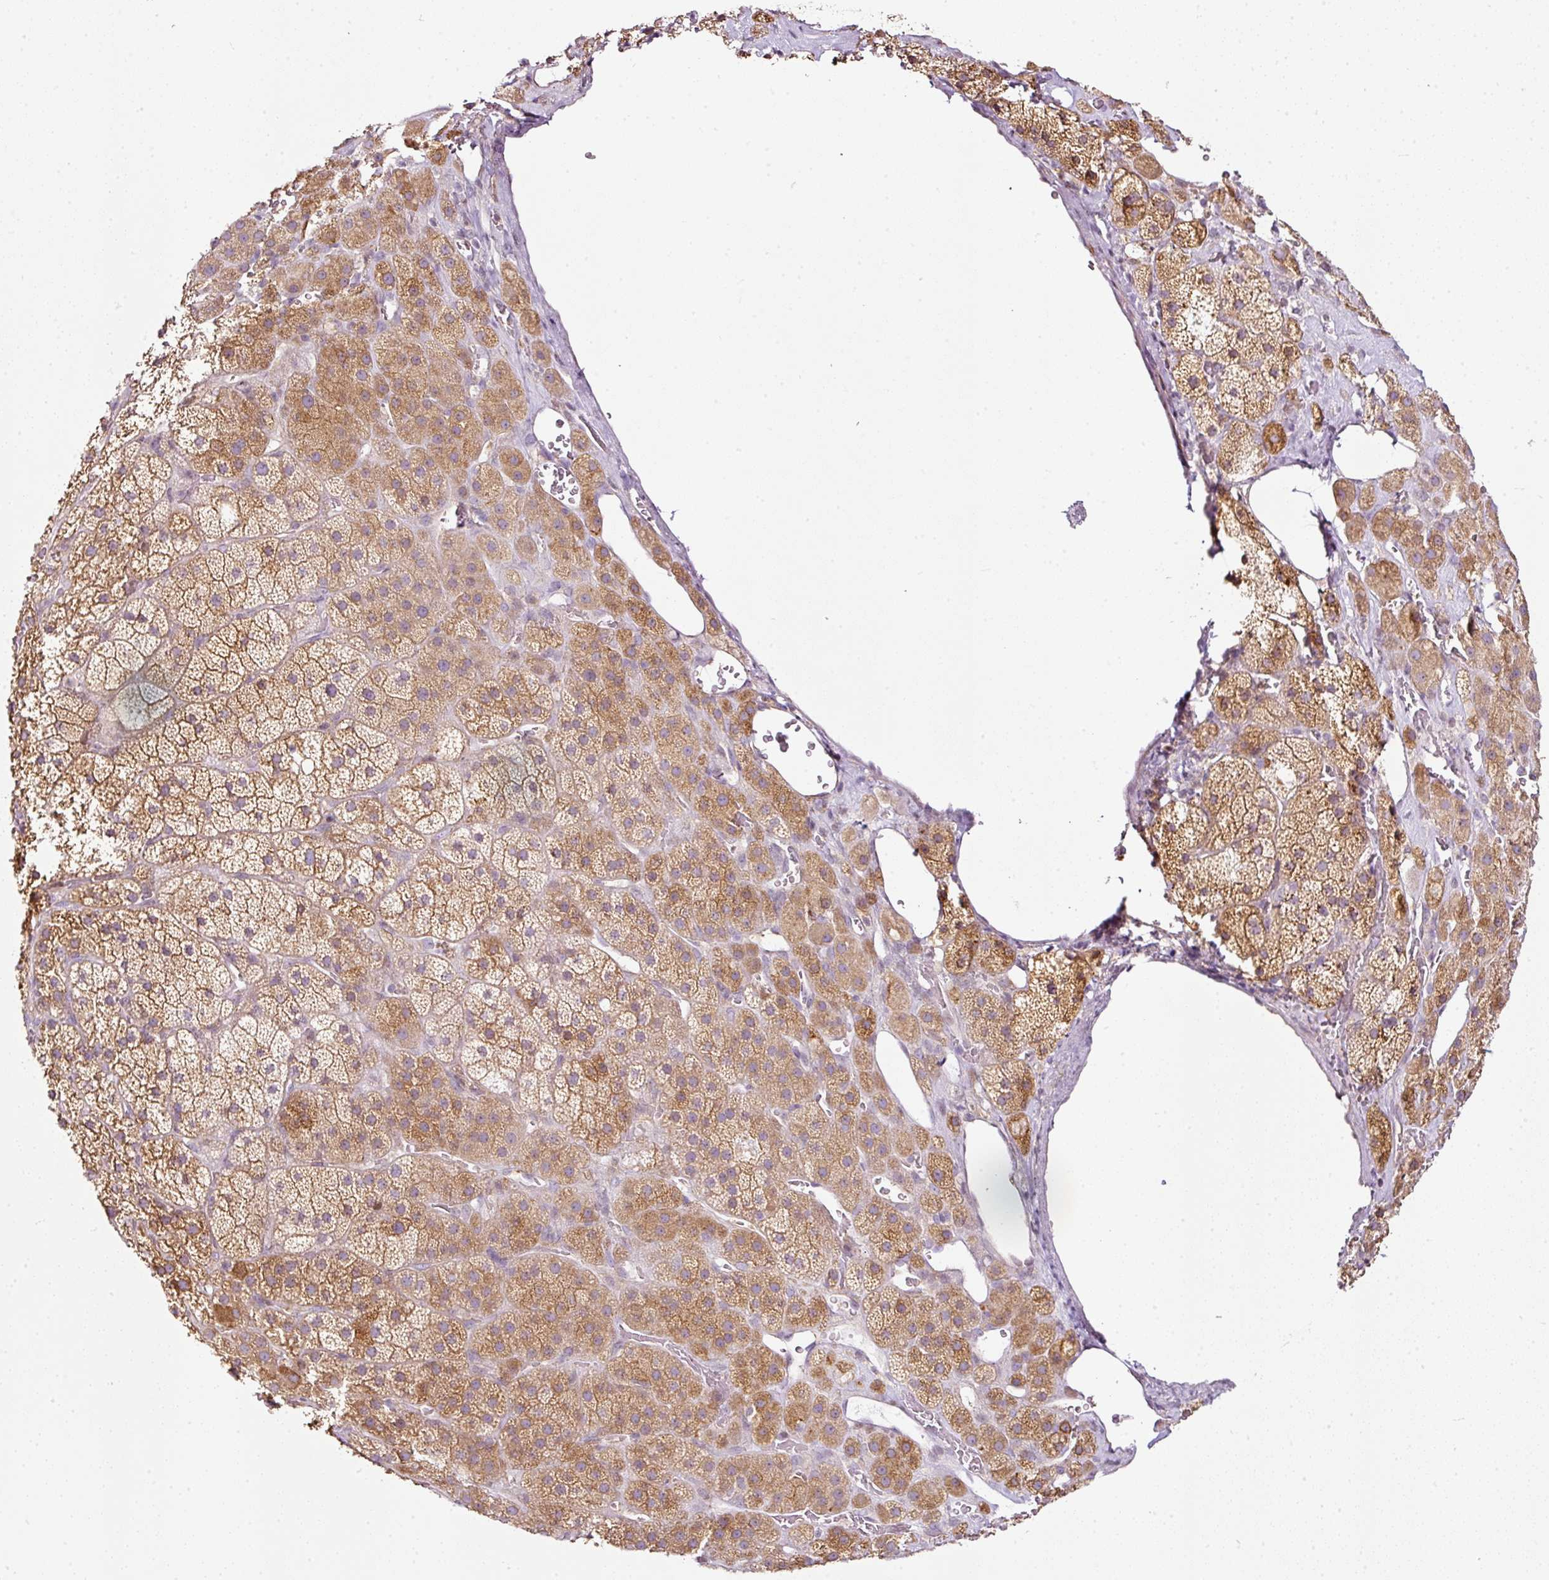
{"staining": {"intensity": "moderate", "quantity": ">75%", "location": "cytoplasmic/membranous"}, "tissue": "adrenal gland", "cell_type": "Glandular cells", "image_type": "normal", "snomed": [{"axis": "morphology", "description": "Normal tissue, NOS"}, {"axis": "topography", "description": "Adrenal gland"}], "caption": "Adrenal gland was stained to show a protein in brown. There is medium levels of moderate cytoplasmic/membranous staining in about >75% of glandular cells. The protein is shown in brown color, while the nuclei are stained blue.", "gene": "SCNM1", "patient": {"sex": "male", "age": 57}}